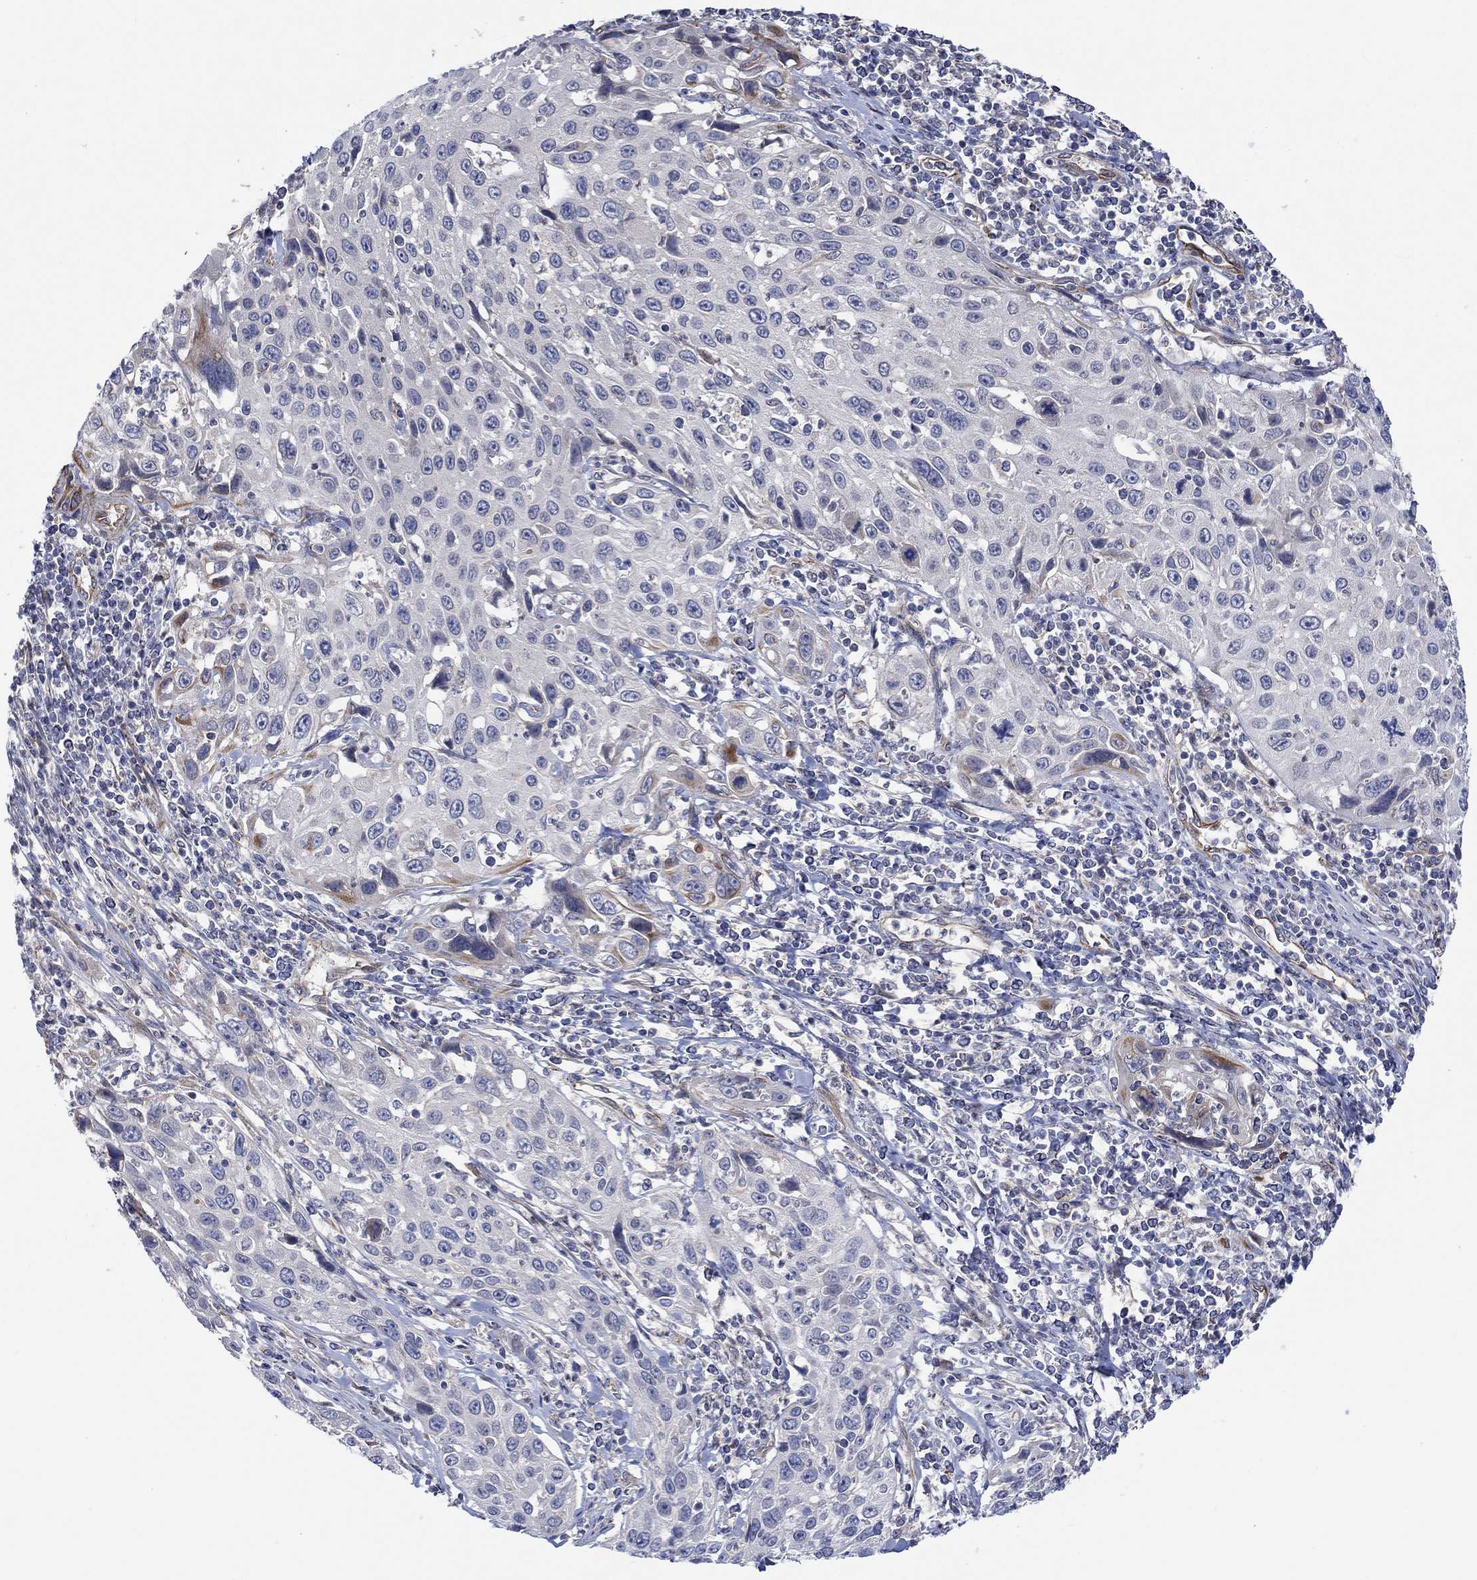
{"staining": {"intensity": "moderate", "quantity": "<25%", "location": "cytoplasmic/membranous"}, "tissue": "cervical cancer", "cell_type": "Tumor cells", "image_type": "cancer", "snomed": [{"axis": "morphology", "description": "Squamous cell carcinoma, NOS"}, {"axis": "topography", "description": "Cervix"}], "caption": "This image demonstrates cervical cancer stained with immunohistochemistry to label a protein in brown. The cytoplasmic/membranous of tumor cells show moderate positivity for the protein. Nuclei are counter-stained blue.", "gene": "CAMK1D", "patient": {"sex": "female", "age": 26}}